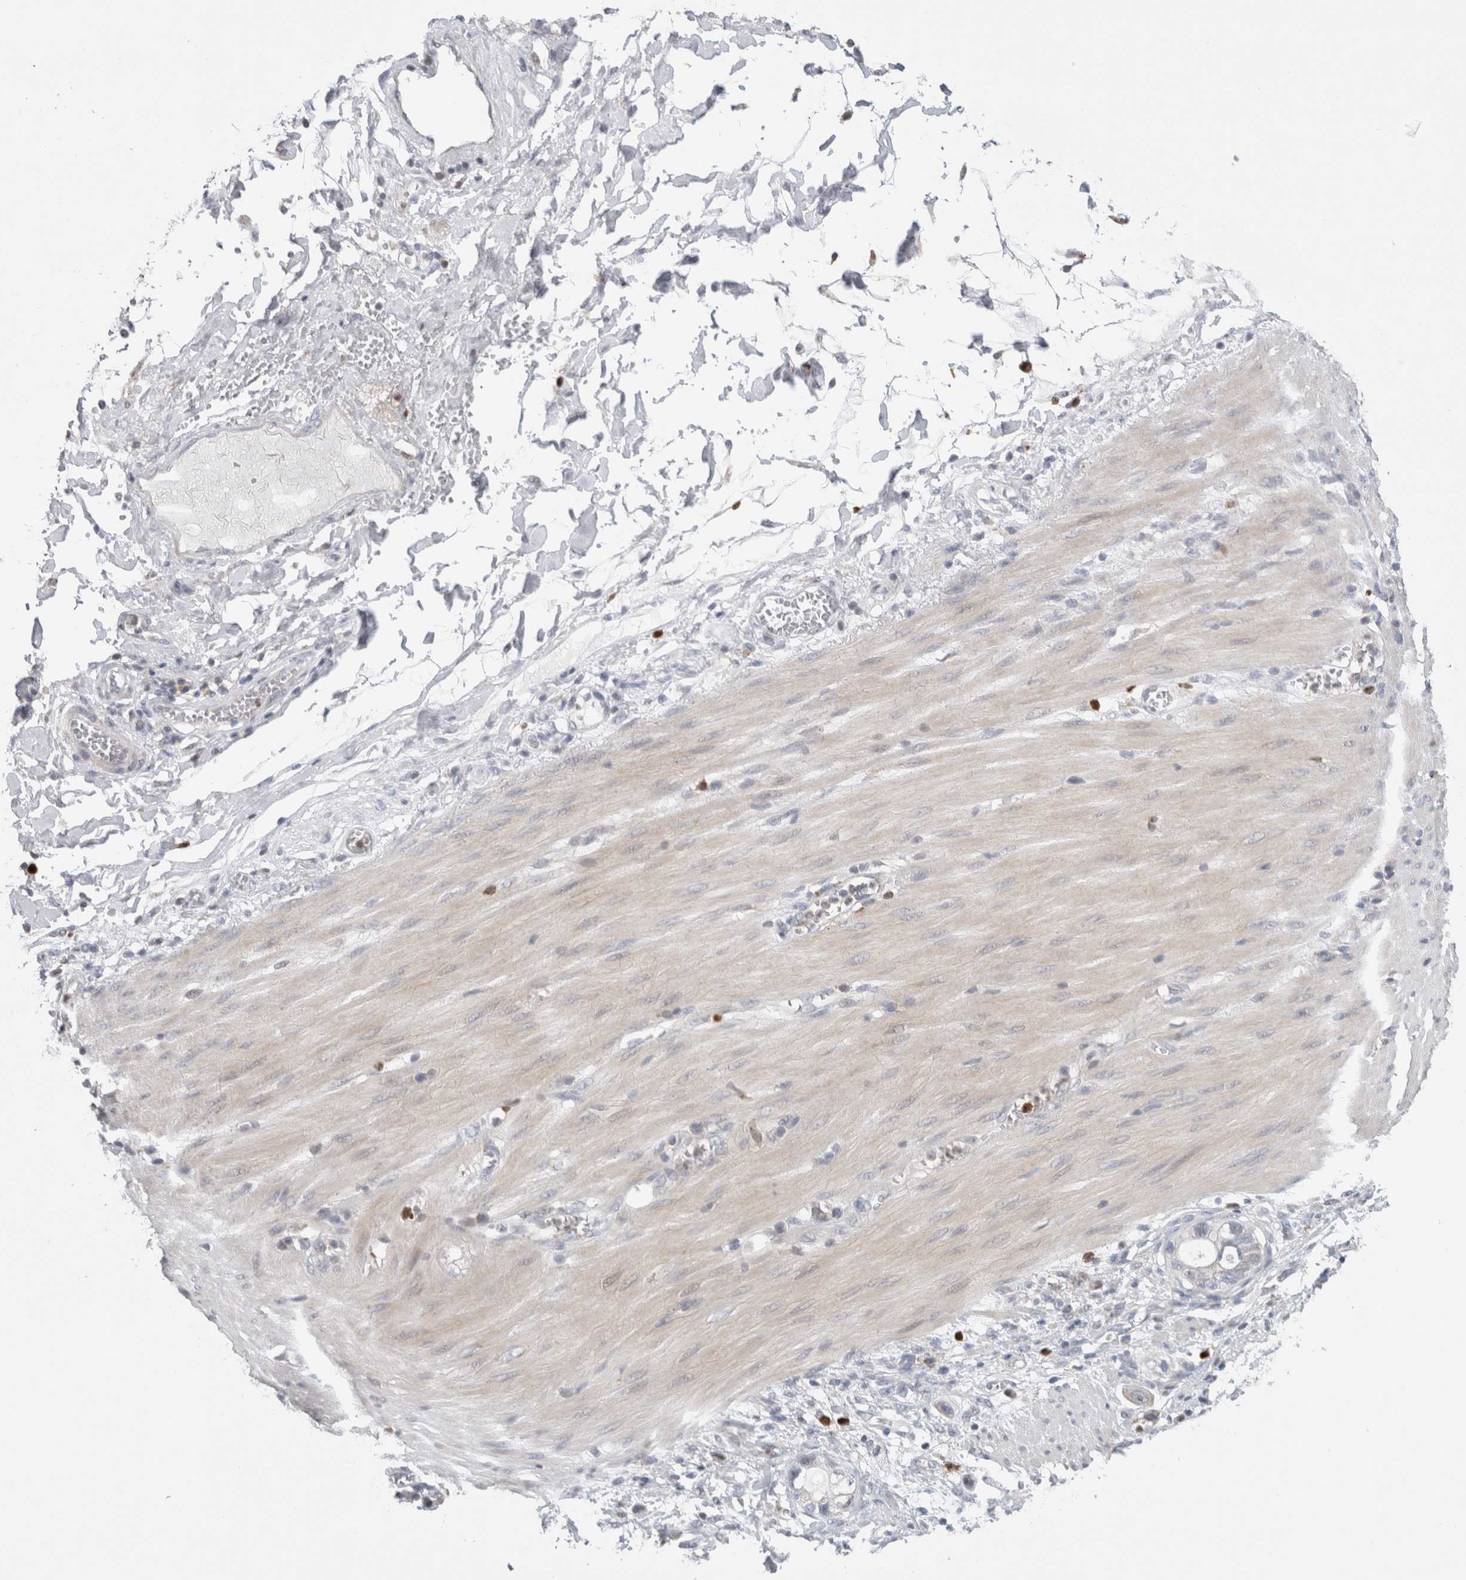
{"staining": {"intensity": "negative", "quantity": "none", "location": "none"}, "tissue": "stomach cancer", "cell_type": "Tumor cells", "image_type": "cancer", "snomed": [{"axis": "morphology", "description": "Adenocarcinoma, NOS"}, {"axis": "topography", "description": "Stomach"}, {"axis": "topography", "description": "Stomach, lower"}], "caption": "A micrograph of stomach adenocarcinoma stained for a protein reveals no brown staining in tumor cells. Brightfield microscopy of immunohistochemistry (IHC) stained with DAB (3,3'-diaminobenzidine) (brown) and hematoxylin (blue), captured at high magnification.", "gene": "AGMAT", "patient": {"sex": "female", "age": 48}}